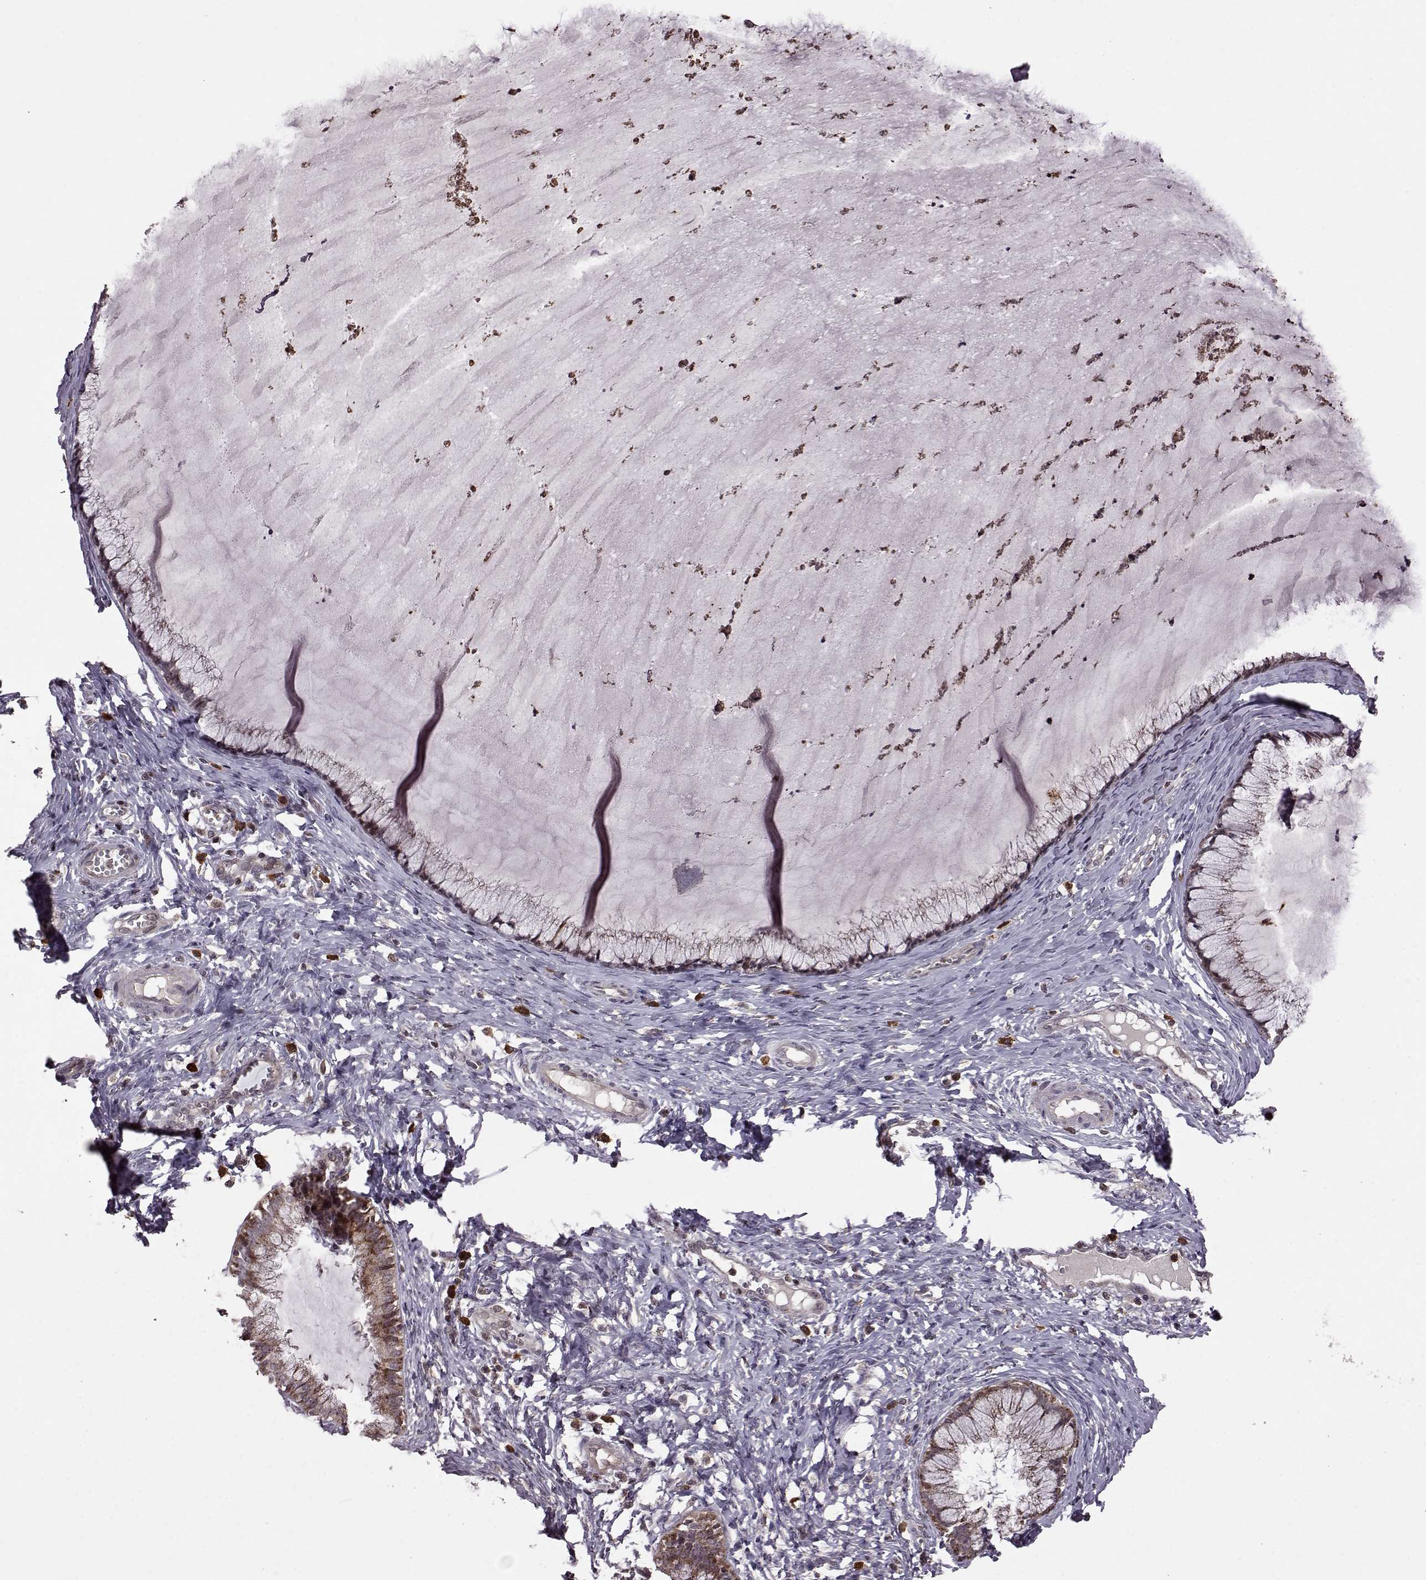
{"staining": {"intensity": "strong", "quantity": "<25%", "location": "cytoplasmic/membranous"}, "tissue": "cervical cancer", "cell_type": "Tumor cells", "image_type": "cancer", "snomed": [{"axis": "morphology", "description": "Squamous cell carcinoma, NOS"}, {"axis": "topography", "description": "Cervix"}], "caption": "High-magnification brightfield microscopy of cervical cancer (squamous cell carcinoma) stained with DAB (brown) and counterstained with hematoxylin (blue). tumor cells exhibit strong cytoplasmic/membranous positivity is seen in about<25% of cells.", "gene": "TRMU", "patient": {"sex": "female", "age": 36}}